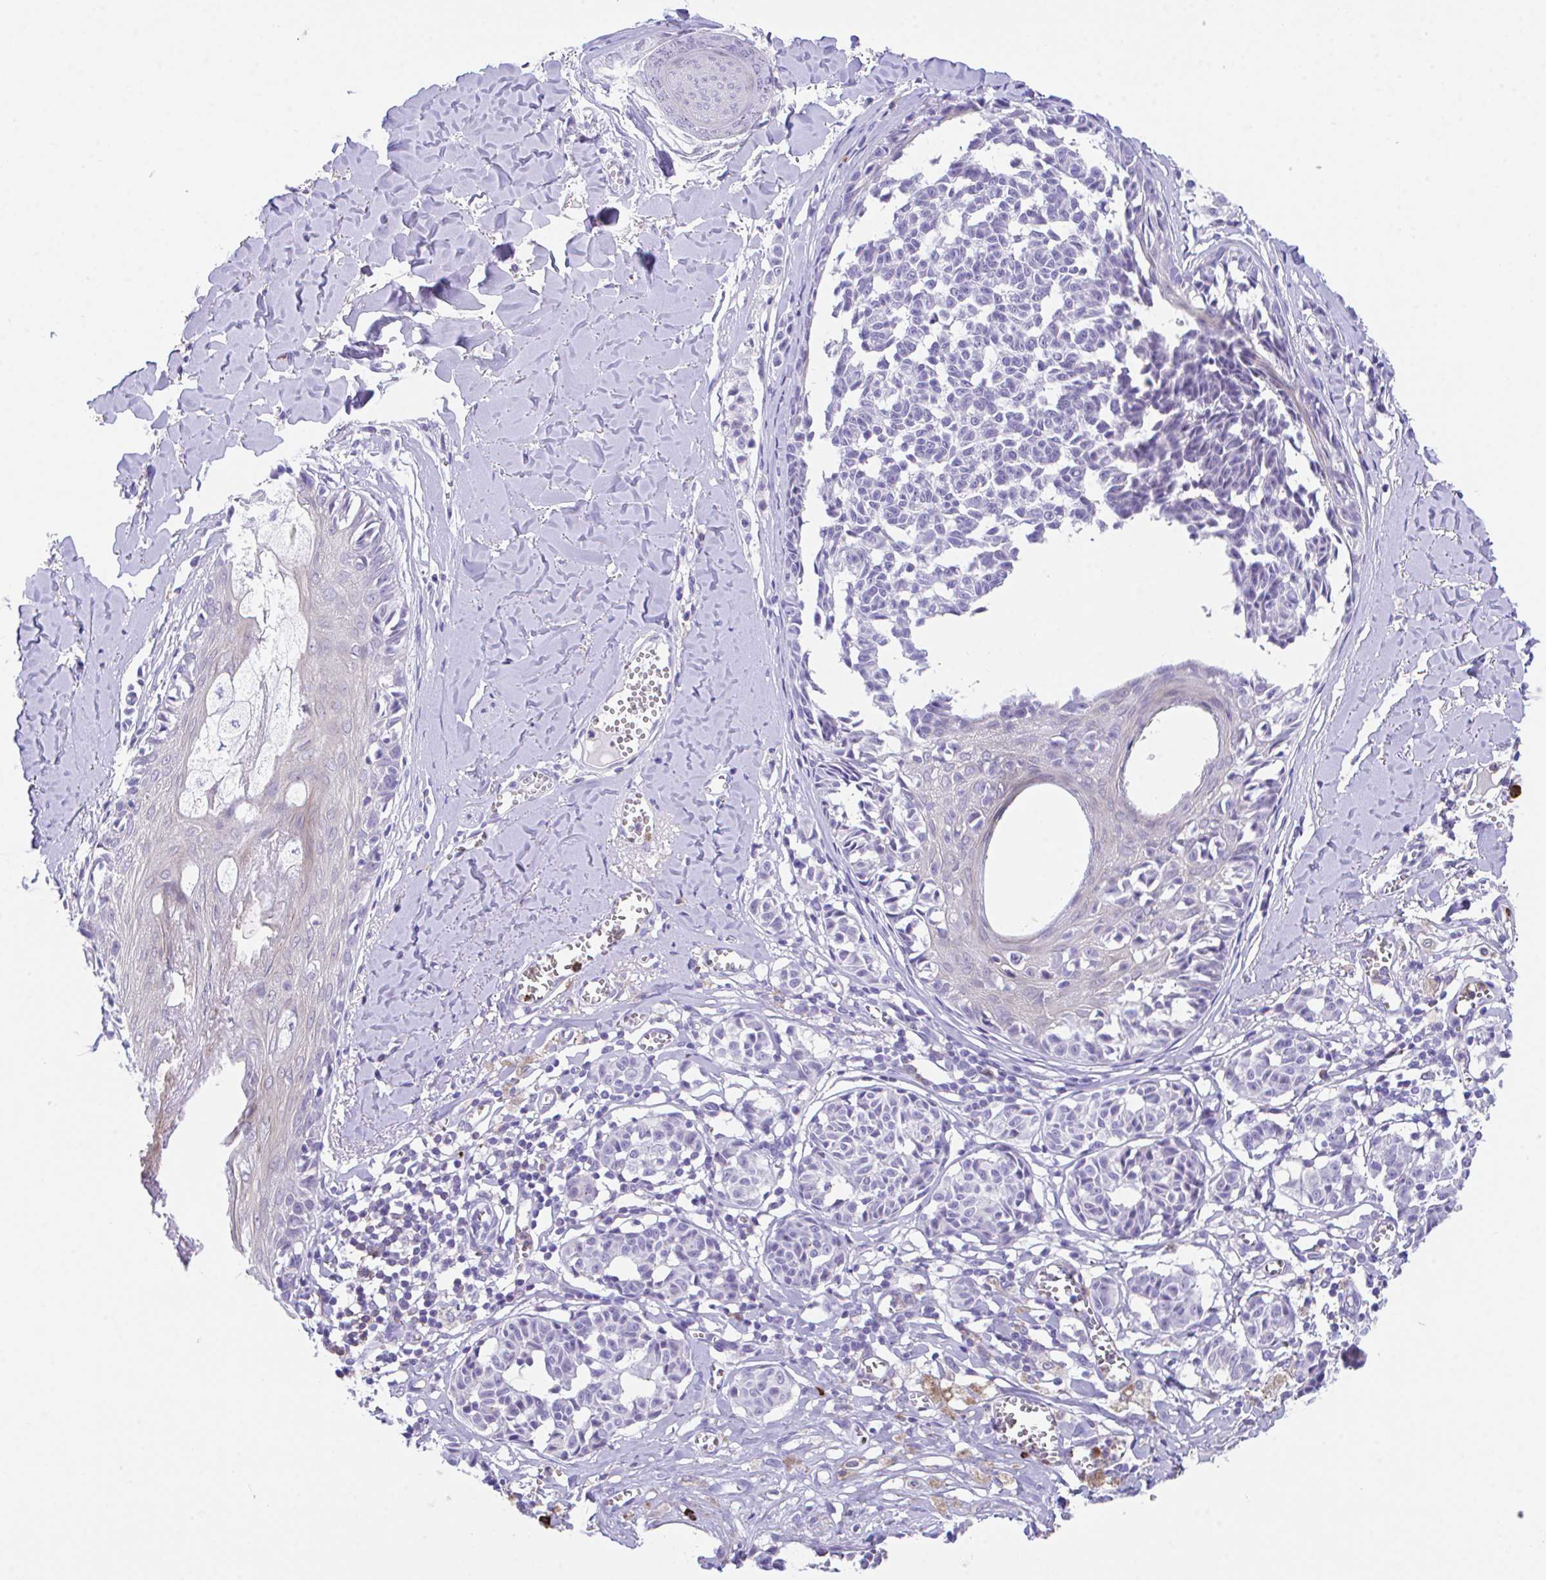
{"staining": {"intensity": "negative", "quantity": "none", "location": "none"}, "tissue": "melanoma", "cell_type": "Tumor cells", "image_type": "cancer", "snomed": [{"axis": "morphology", "description": "Malignant melanoma, NOS"}, {"axis": "topography", "description": "Skin"}], "caption": "Immunohistochemistry histopathology image of neoplastic tissue: melanoma stained with DAB (3,3'-diaminobenzidine) displays no significant protein expression in tumor cells. (Stains: DAB (3,3'-diaminobenzidine) immunohistochemistry with hematoxylin counter stain, Microscopy: brightfield microscopy at high magnification).", "gene": "HOXB4", "patient": {"sex": "female", "age": 43}}